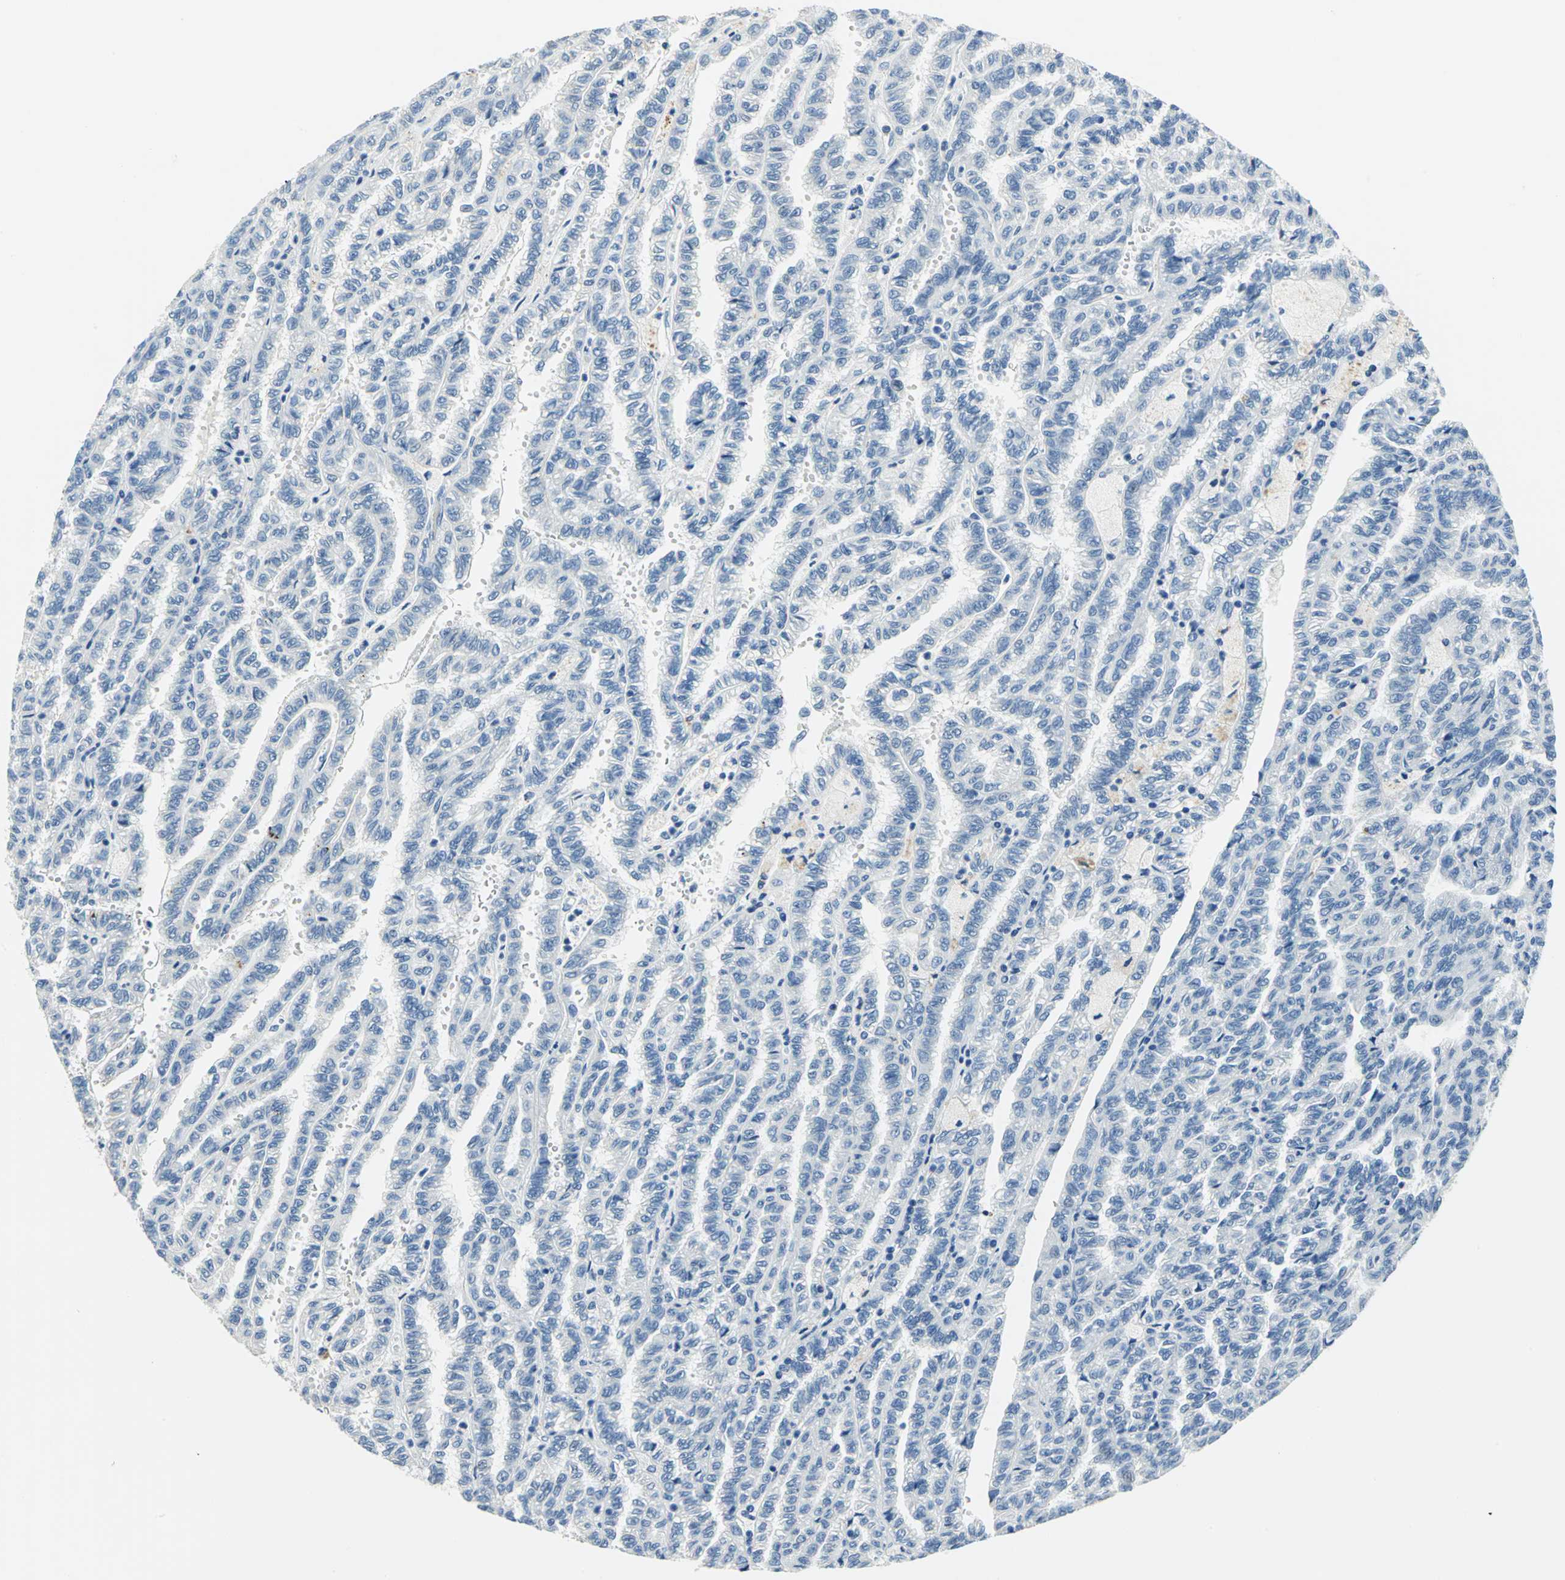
{"staining": {"intensity": "negative", "quantity": "none", "location": "none"}, "tissue": "renal cancer", "cell_type": "Tumor cells", "image_type": "cancer", "snomed": [{"axis": "morphology", "description": "Inflammation, NOS"}, {"axis": "morphology", "description": "Adenocarcinoma, NOS"}, {"axis": "topography", "description": "Kidney"}], "caption": "The IHC photomicrograph has no significant staining in tumor cells of renal adenocarcinoma tissue.", "gene": "RAD17", "patient": {"sex": "male", "age": 68}}